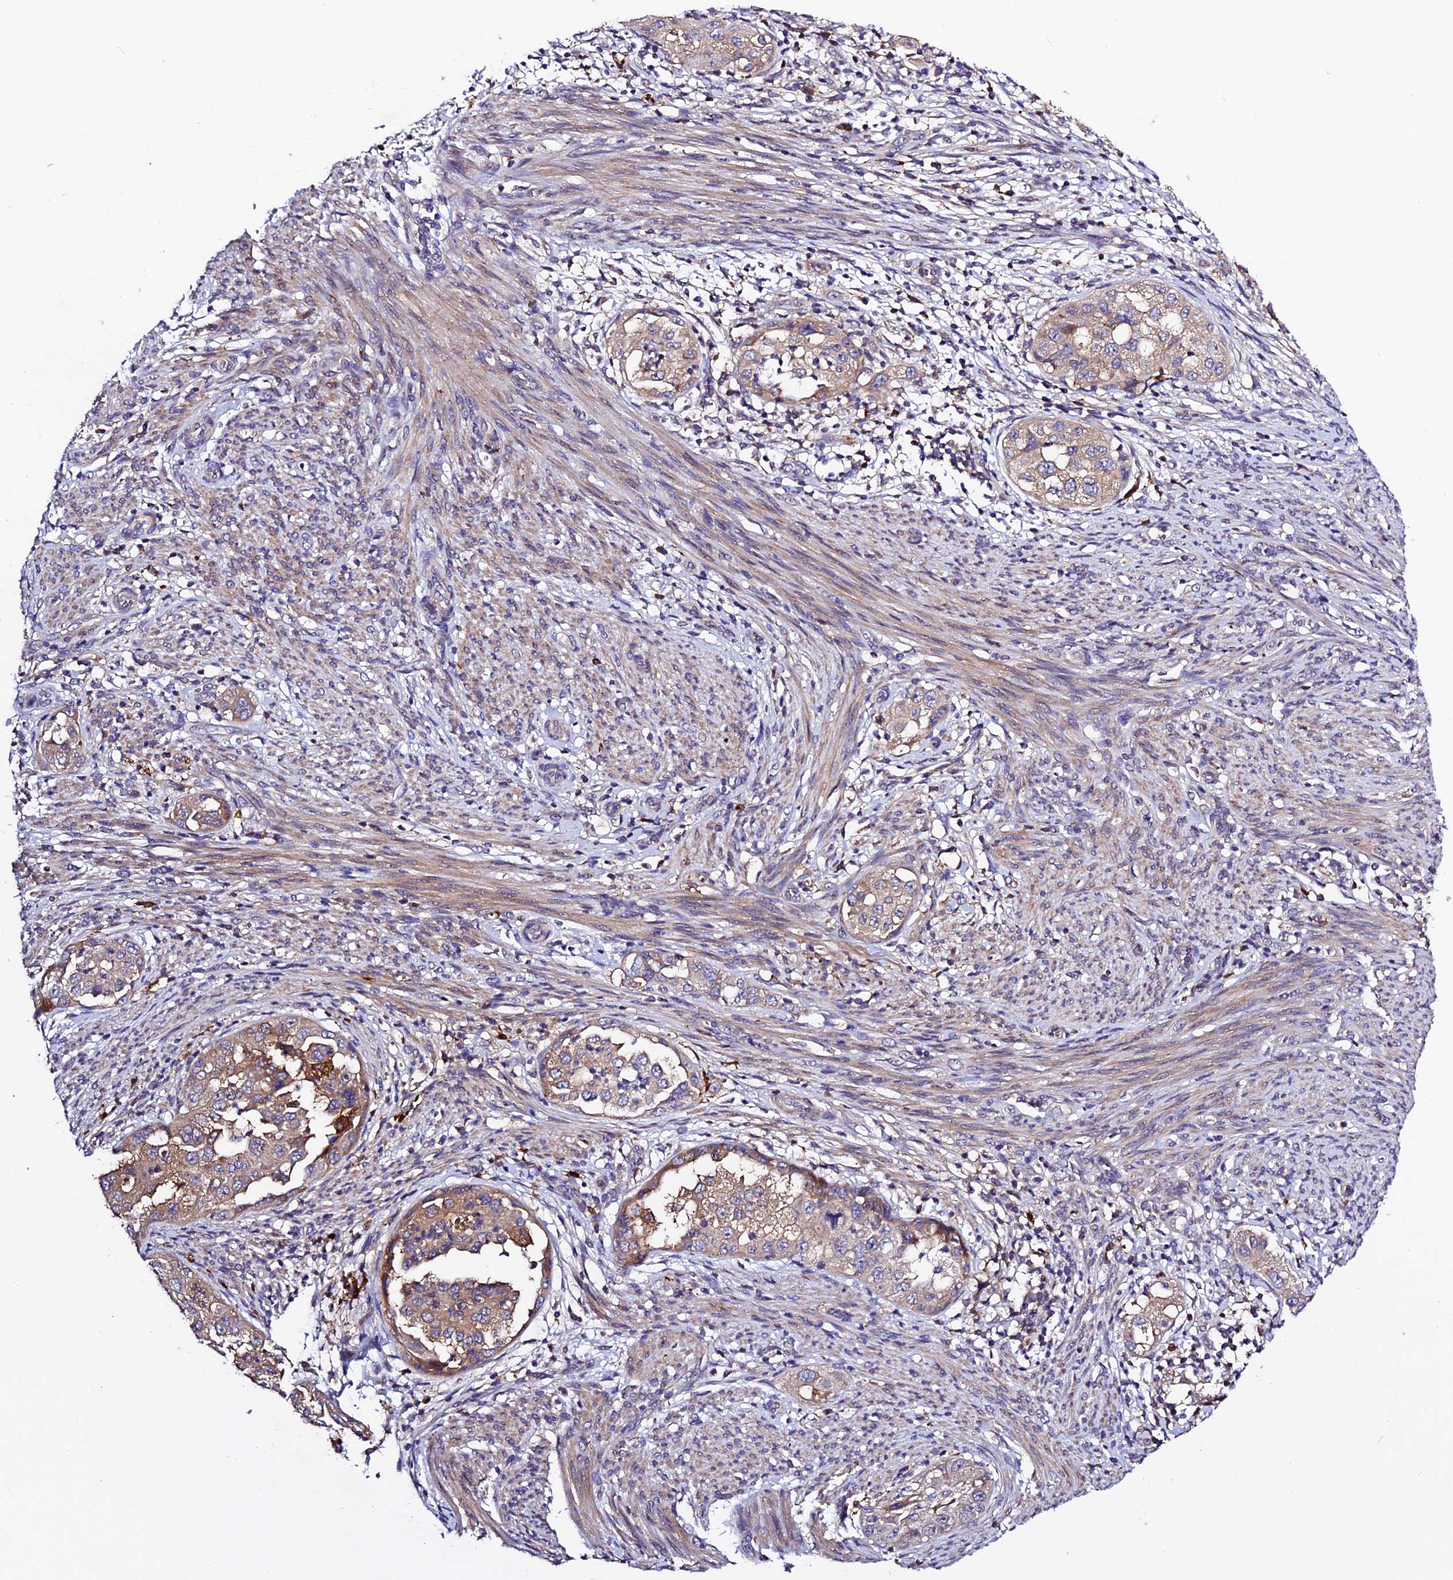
{"staining": {"intensity": "moderate", "quantity": "25%-75%", "location": "cytoplasmic/membranous"}, "tissue": "endometrial cancer", "cell_type": "Tumor cells", "image_type": "cancer", "snomed": [{"axis": "morphology", "description": "Adenocarcinoma, NOS"}, {"axis": "topography", "description": "Endometrium"}], "caption": "DAB immunohistochemical staining of human endometrial adenocarcinoma displays moderate cytoplasmic/membranous protein staining in about 25%-75% of tumor cells. Using DAB (3,3'-diaminobenzidine) (brown) and hematoxylin (blue) stains, captured at high magnification using brightfield microscopy.", "gene": "CILP2", "patient": {"sex": "female", "age": 85}}